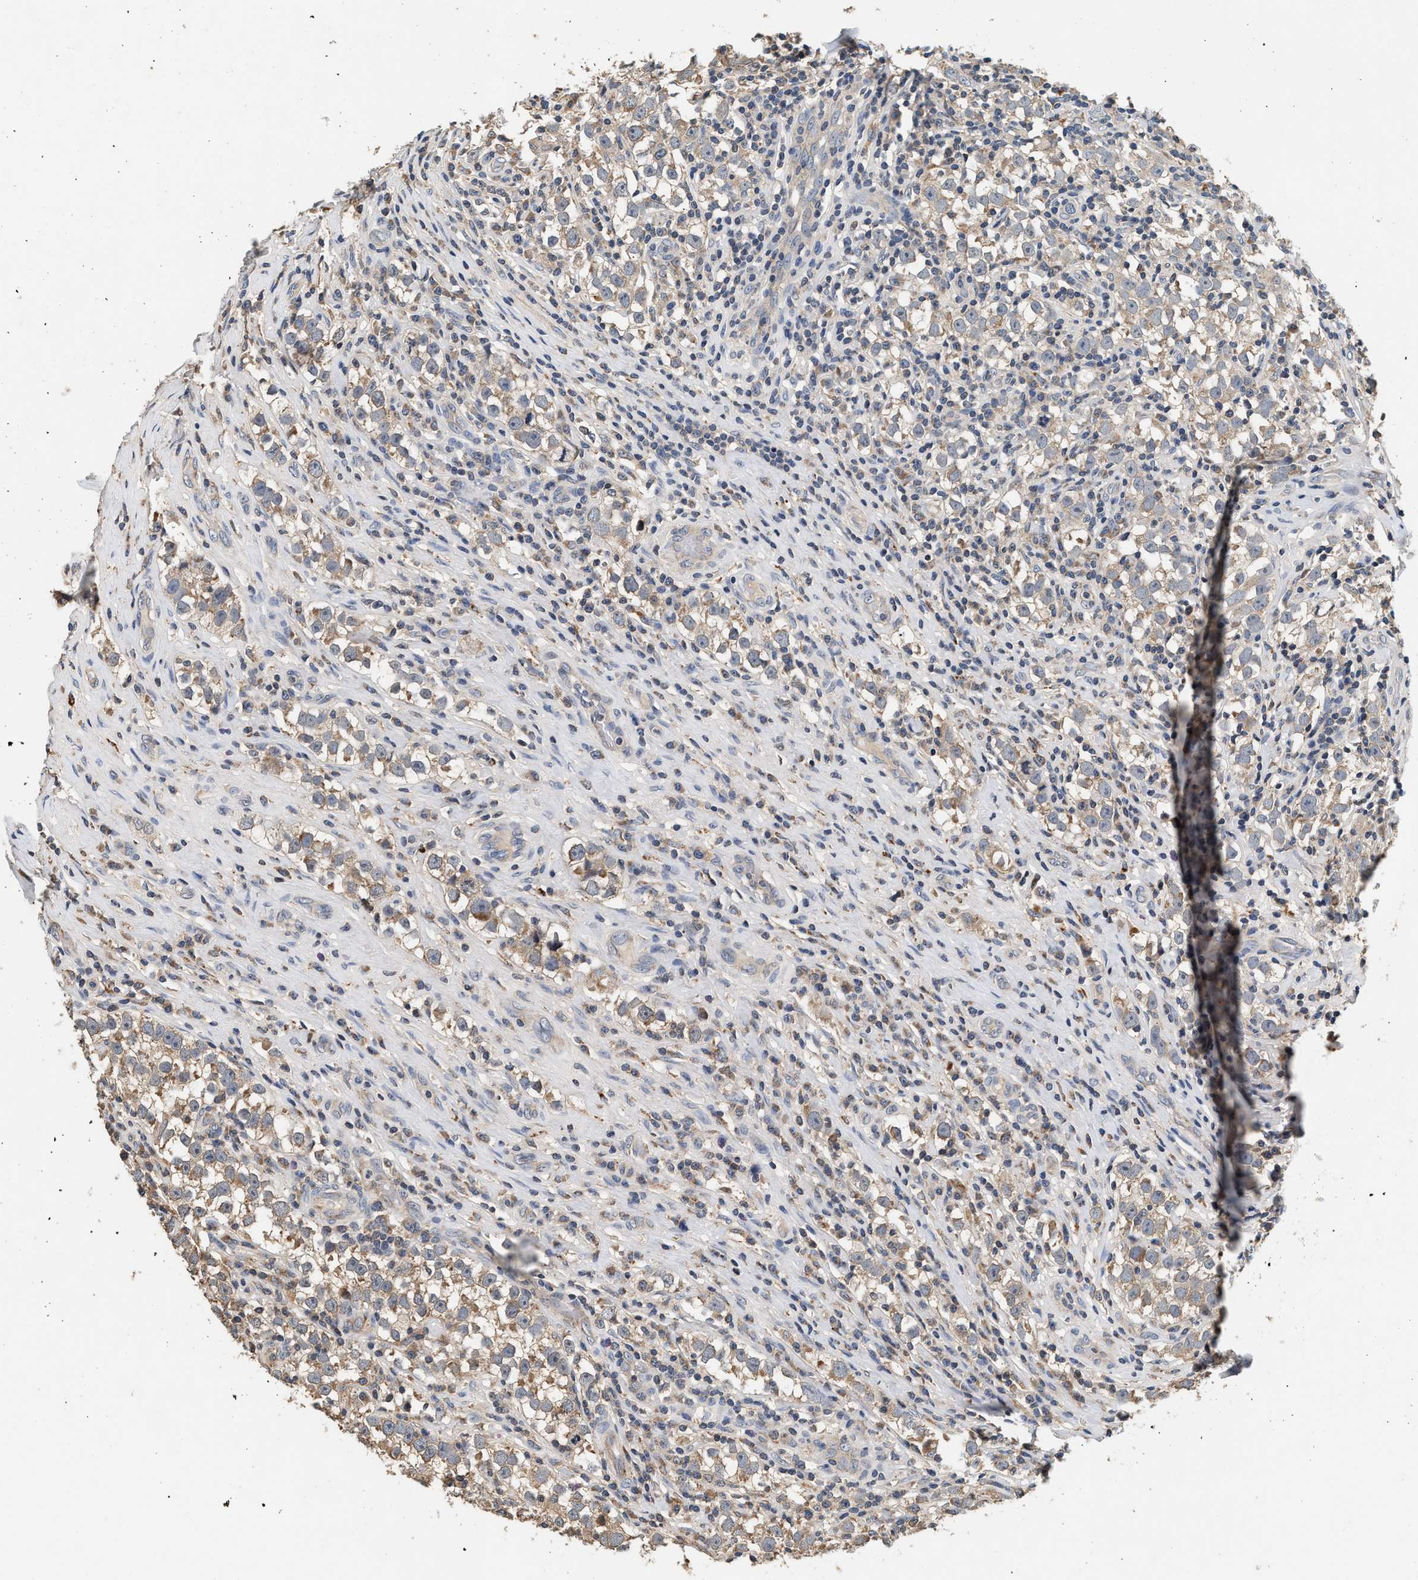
{"staining": {"intensity": "weak", "quantity": ">75%", "location": "cytoplasmic/membranous"}, "tissue": "testis cancer", "cell_type": "Tumor cells", "image_type": "cancer", "snomed": [{"axis": "morphology", "description": "Normal tissue, NOS"}, {"axis": "morphology", "description": "Seminoma, NOS"}, {"axis": "topography", "description": "Testis"}], "caption": "A histopathology image of human testis seminoma stained for a protein shows weak cytoplasmic/membranous brown staining in tumor cells.", "gene": "PTGR3", "patient": {"sex": "male", "age": 43}}